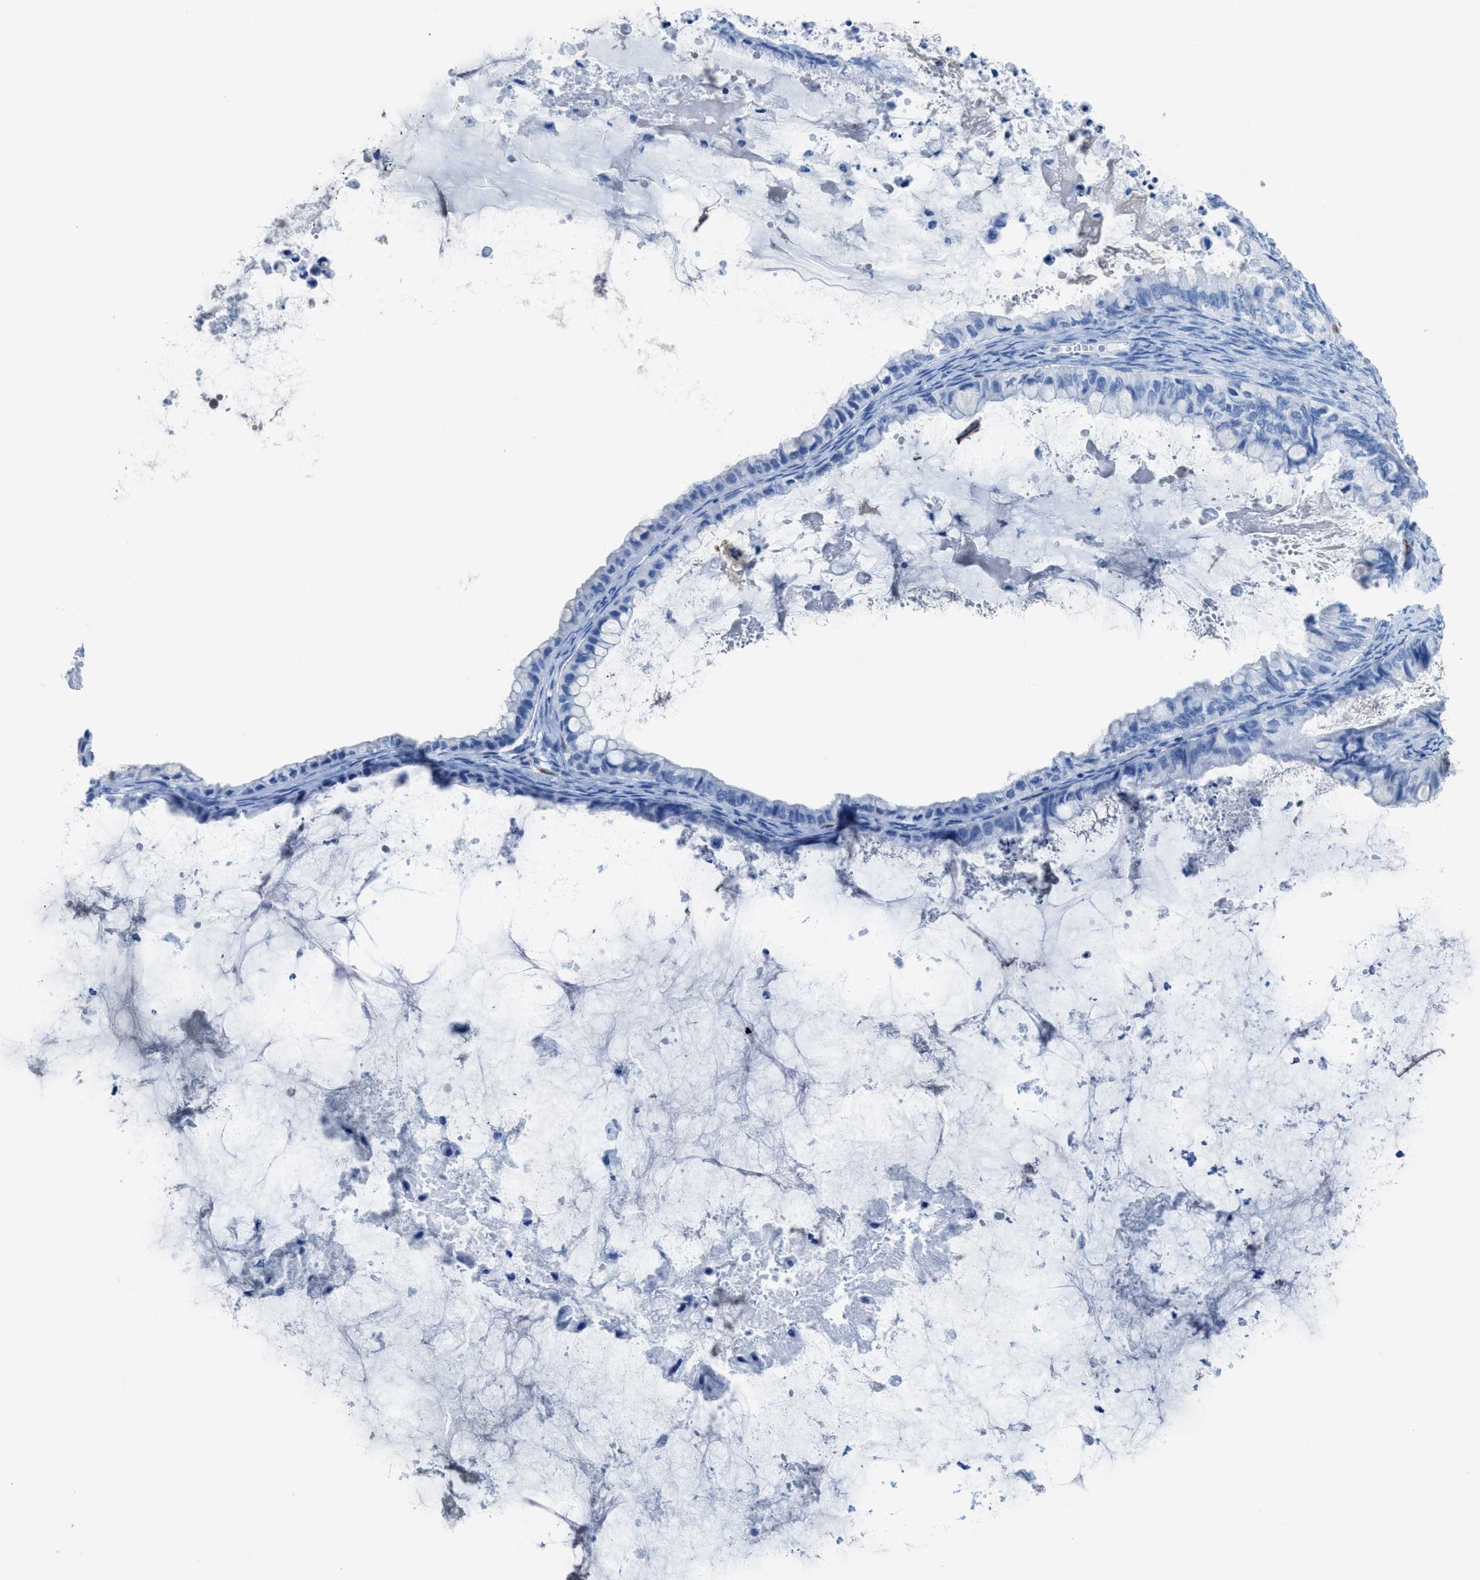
{"staining": {"intensity": "negative", "quantity": "none", "location": "none"}, "tissue": "ovarian cancer", "cell_type": "Tumor cells", "image_type": "cancer", "snomed": [{"axis": "morphology", "description": "Cystadenocarcinoma, mucinous, NOS"}, {"axis": "topography", "description": "Ovary"}], "caption": "IHC image of ovarian cancer (mucinous cystadenocarcinoma) stained for a protein (brown), which displays no positivity in tumor cells. Brightfield microscopy of IHC stained with DAB (brown) and hematoxylin (blue), captured at high magnification.", "gene": "CDKN2A", "patient": {"sex": "female", "age": 80}}